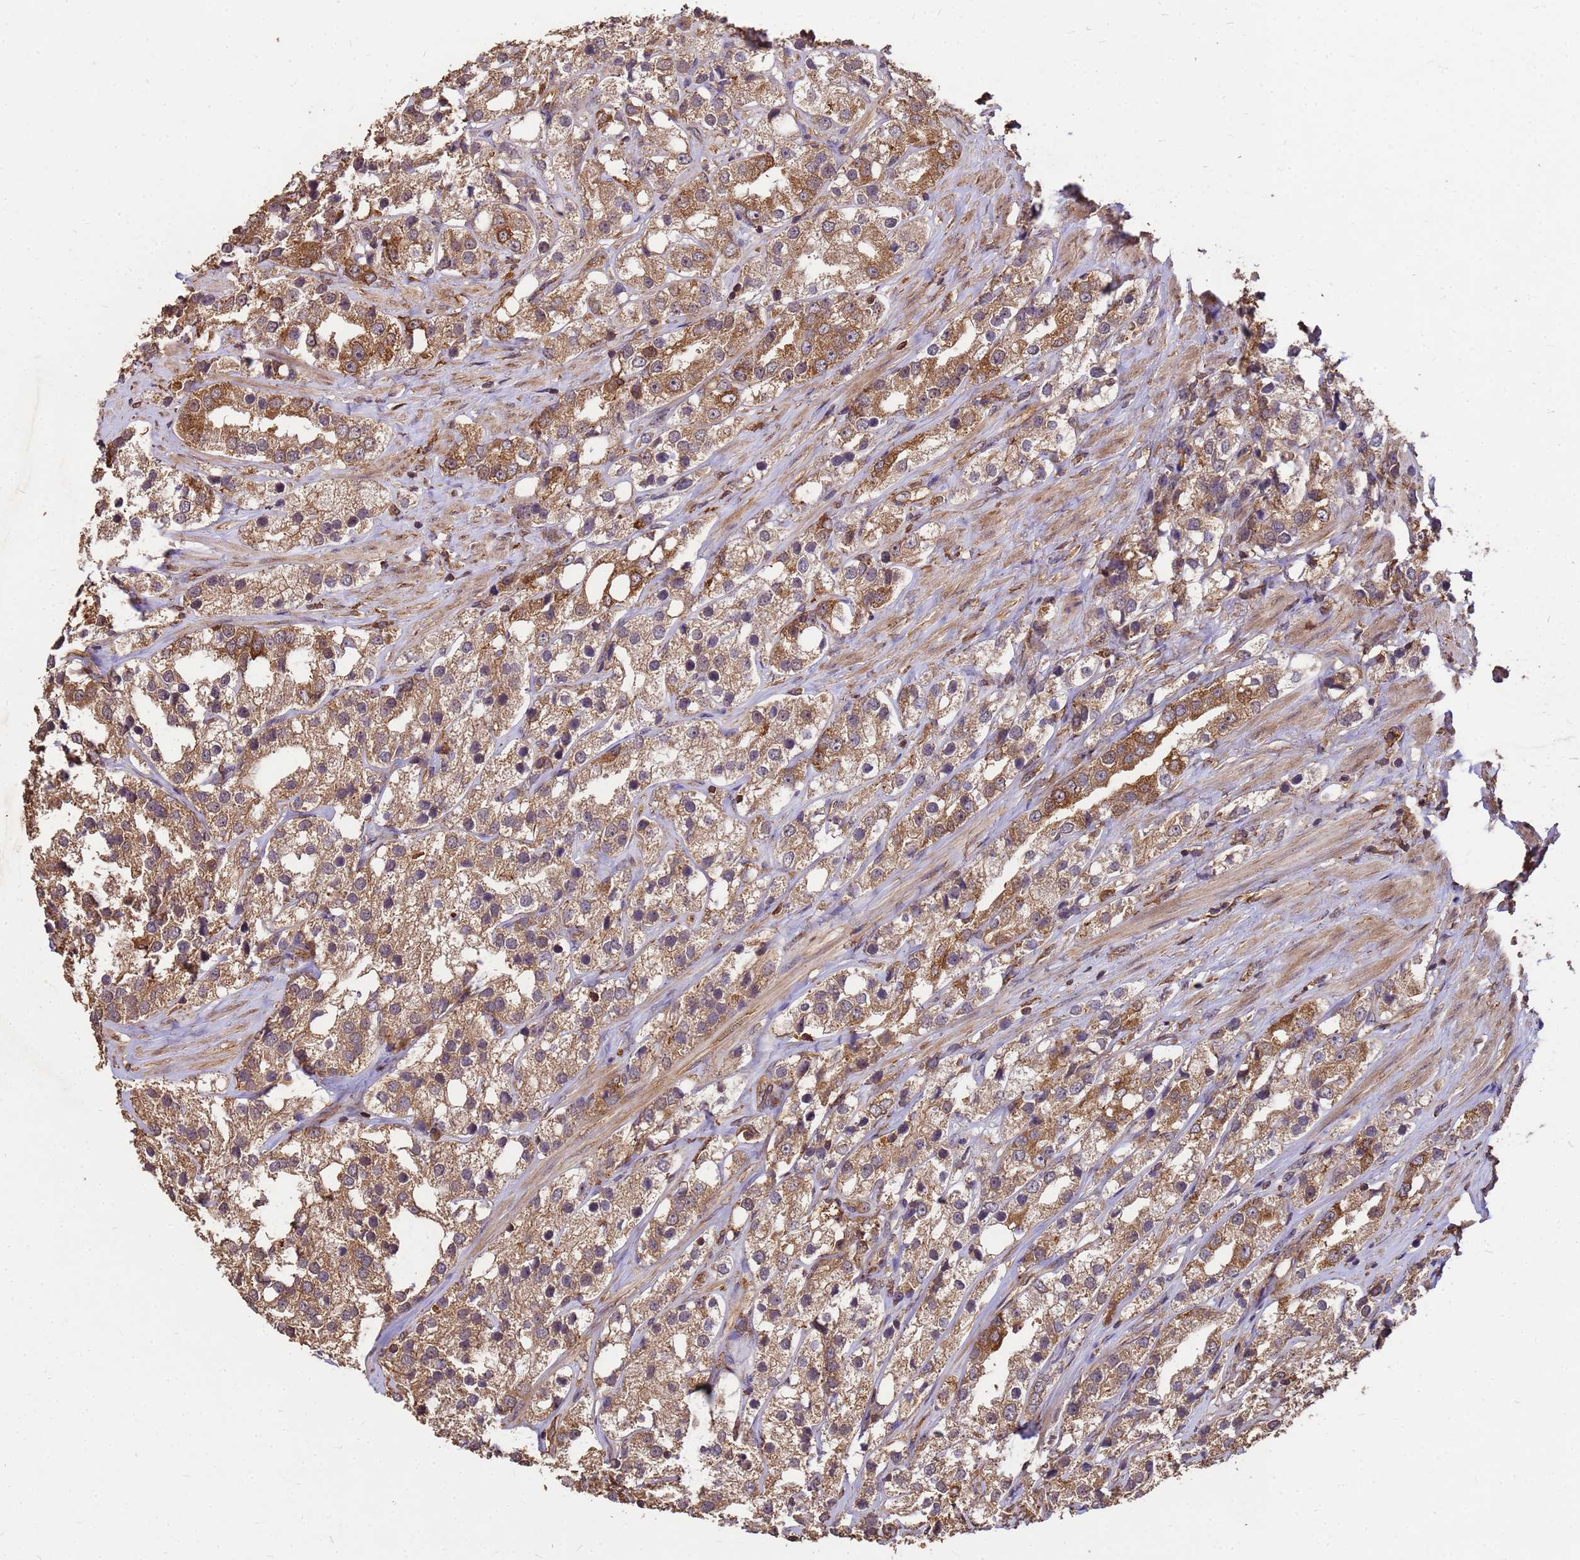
{"staining": {"intensity": "moderate", "quantity": ">75%", "location": "cytoplasmic/membranous"}, "tissue": "prostate cancer", "cell_type": "Tumor cells", "image_type": "cancer", "snomed": [{"axis": "morphology", "description": "Adenocarcinoma, NOS"}, {"axis": "topography", "description": "Prostate"}], "caption": "Protein analysis of prostate cancer tissue demonstrates moderate cytoplasmic/membranous positivity in approximately >75% of tumor cells.", "gene": "ZNF618", "patient": {"sex": "male", "age": 79}}